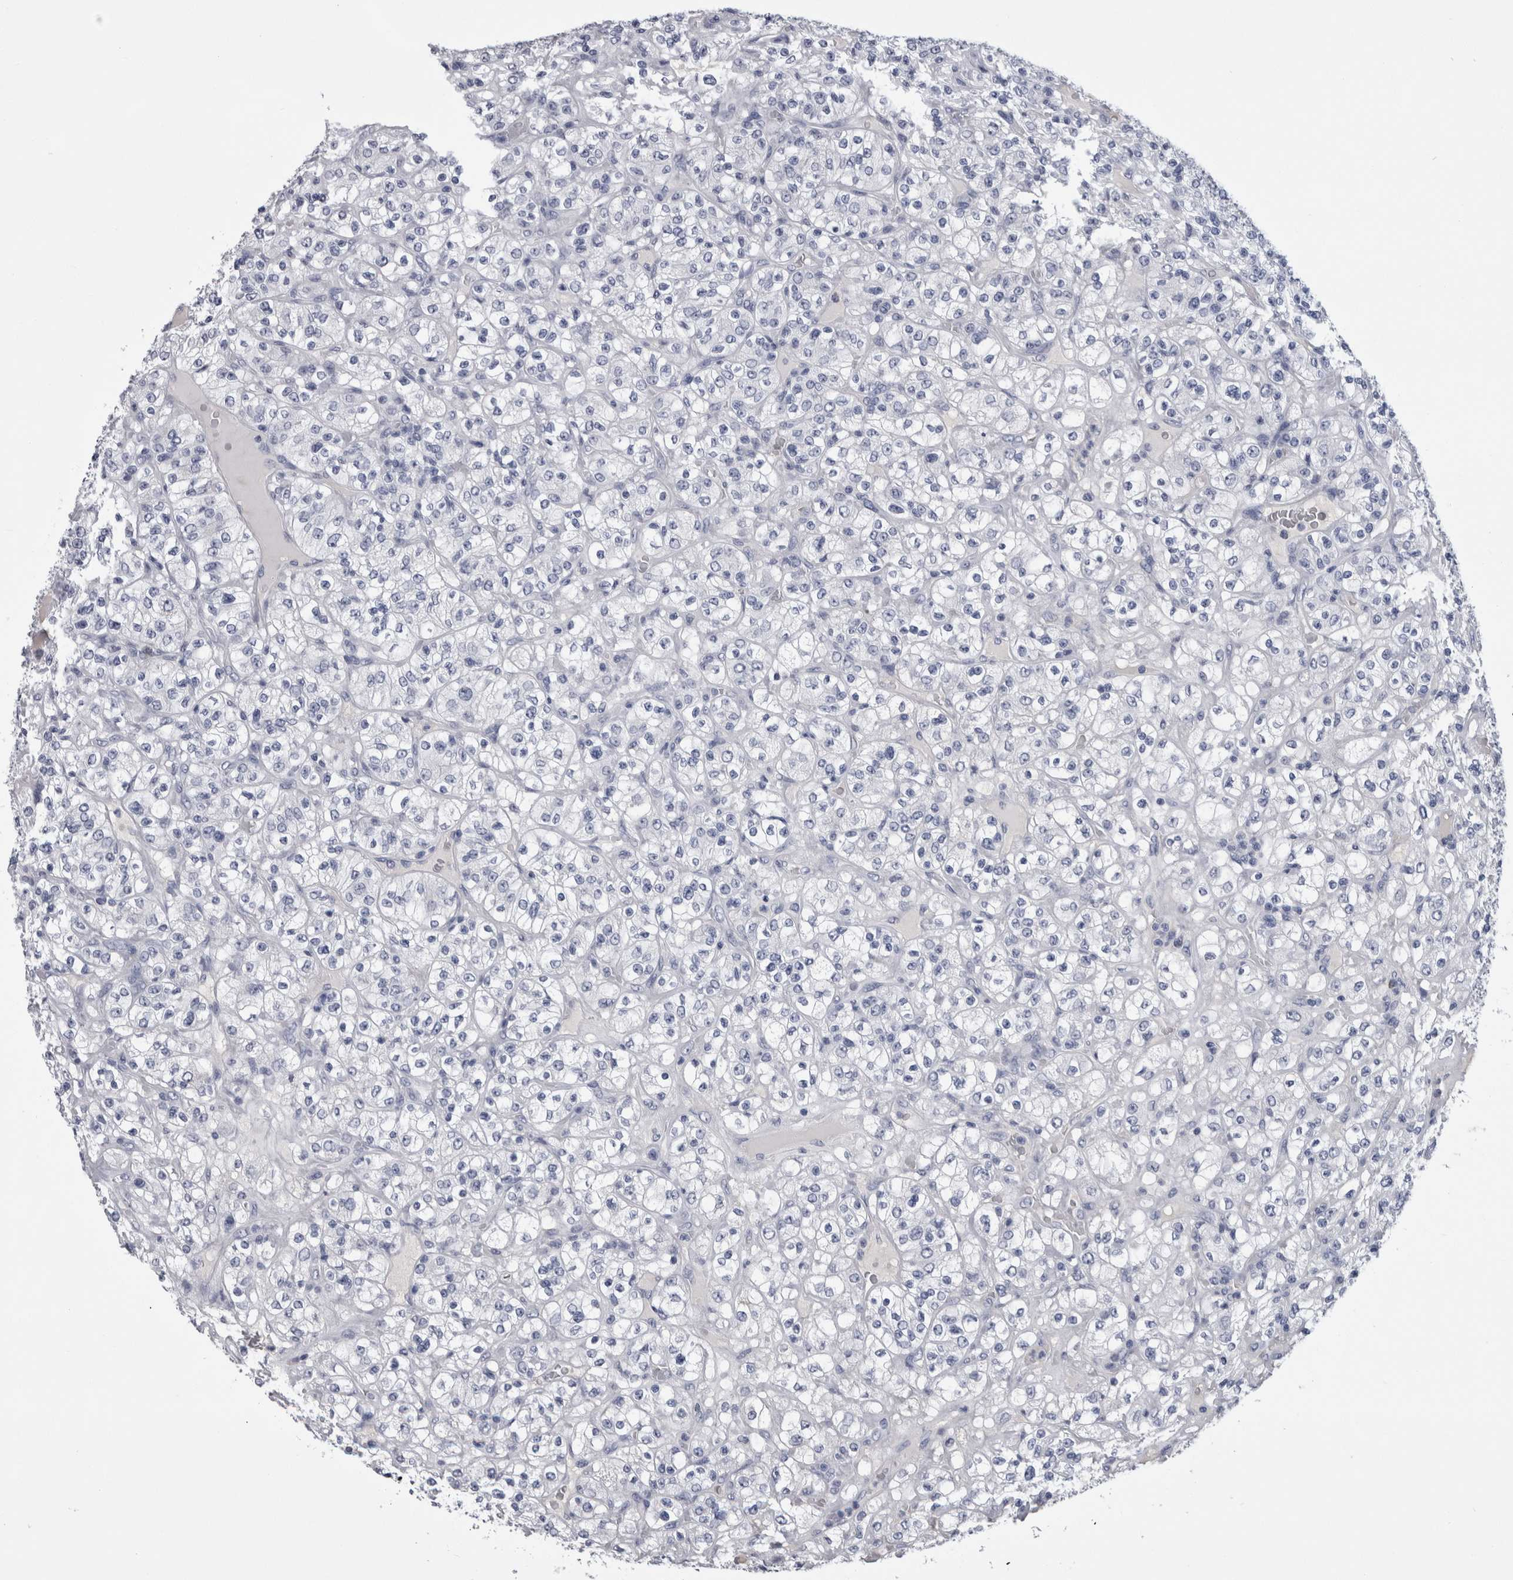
{"staining": {"intensity": "negative", "quantity": "none", "location": "none"}, "tissue": "renal cancer", "cell_type": "Tumor cells", "image_type": "cancer", "snomed": [{"axis": "morphology", "description": "Normal tissue, NOS"}, {"axis": "morphology", "description": "Adenocarcinoma, NOS"}, {"axis": "topography", "description": "Kidney"}], "caption": "This image is of adenocarcinoma (renal) stained with immunohistochemistry (IHC) to label a protein in brown with the nuclei are counter-stained blue. There is no positivity in tumor cells. (Immunohistochemistry, brightfield microscopy, high magnification).", "gene": "PAX5", "patient": {"sex": "female", "age": 72}}